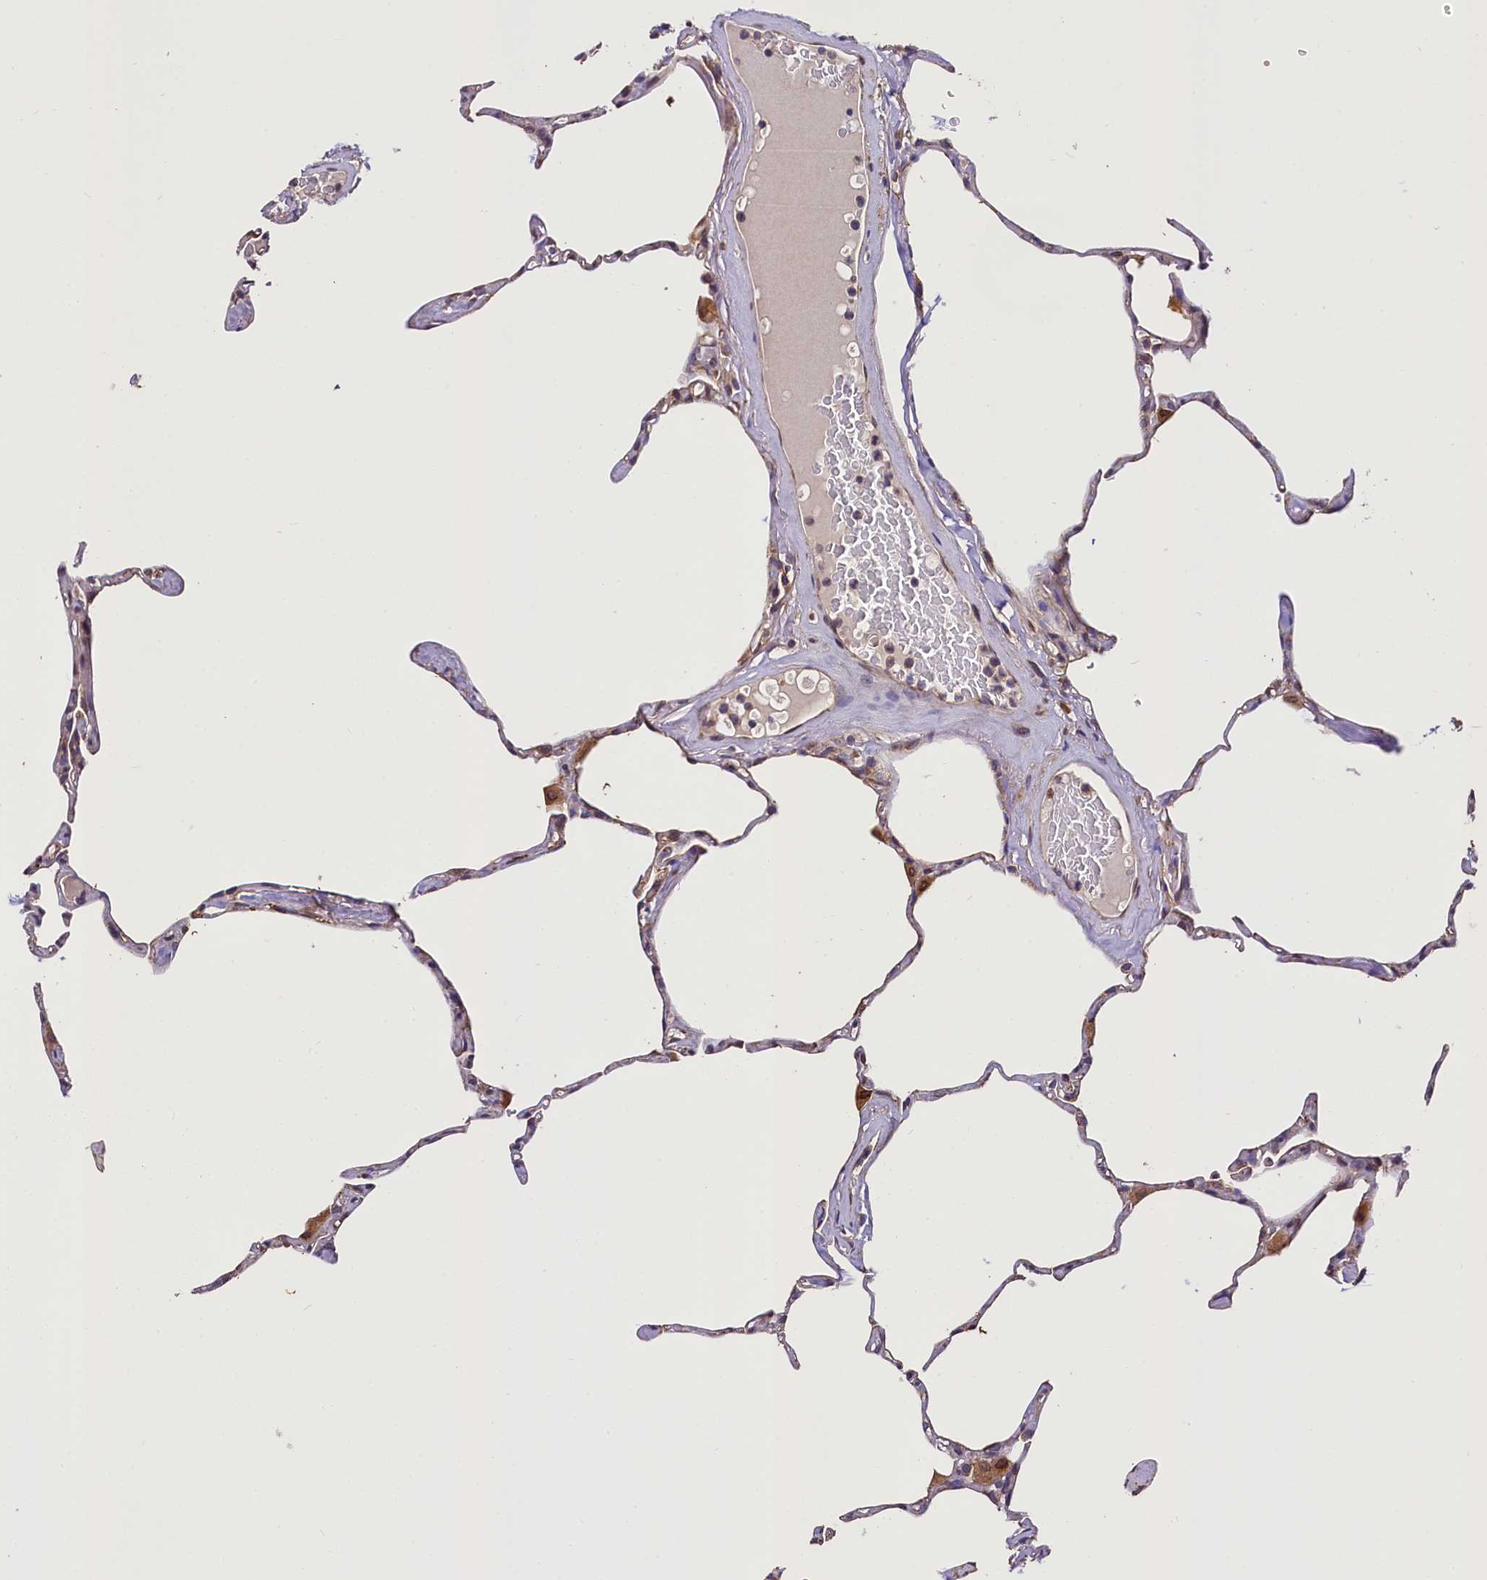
{"staining": {"intensity": "negative", "quantity": "none", "location": "none"}, "tissue": "lung", "cell_type": "Alveolar cells", "image_type": "normal", "snomed": [{"axis": "morphology", "description": "Normal tissue, NOS"}, {"axis": "topography", "description": "Lung"}], "caption": "Immunohistochemistry histopathology image of normal lung: human lung stained with DAB (3,3'-diaminobenzidine) displays no significant protein positivity in alveolar cells.", "gene": "SUPV3L1", "patient": {"sex": "male", "age": 65}}